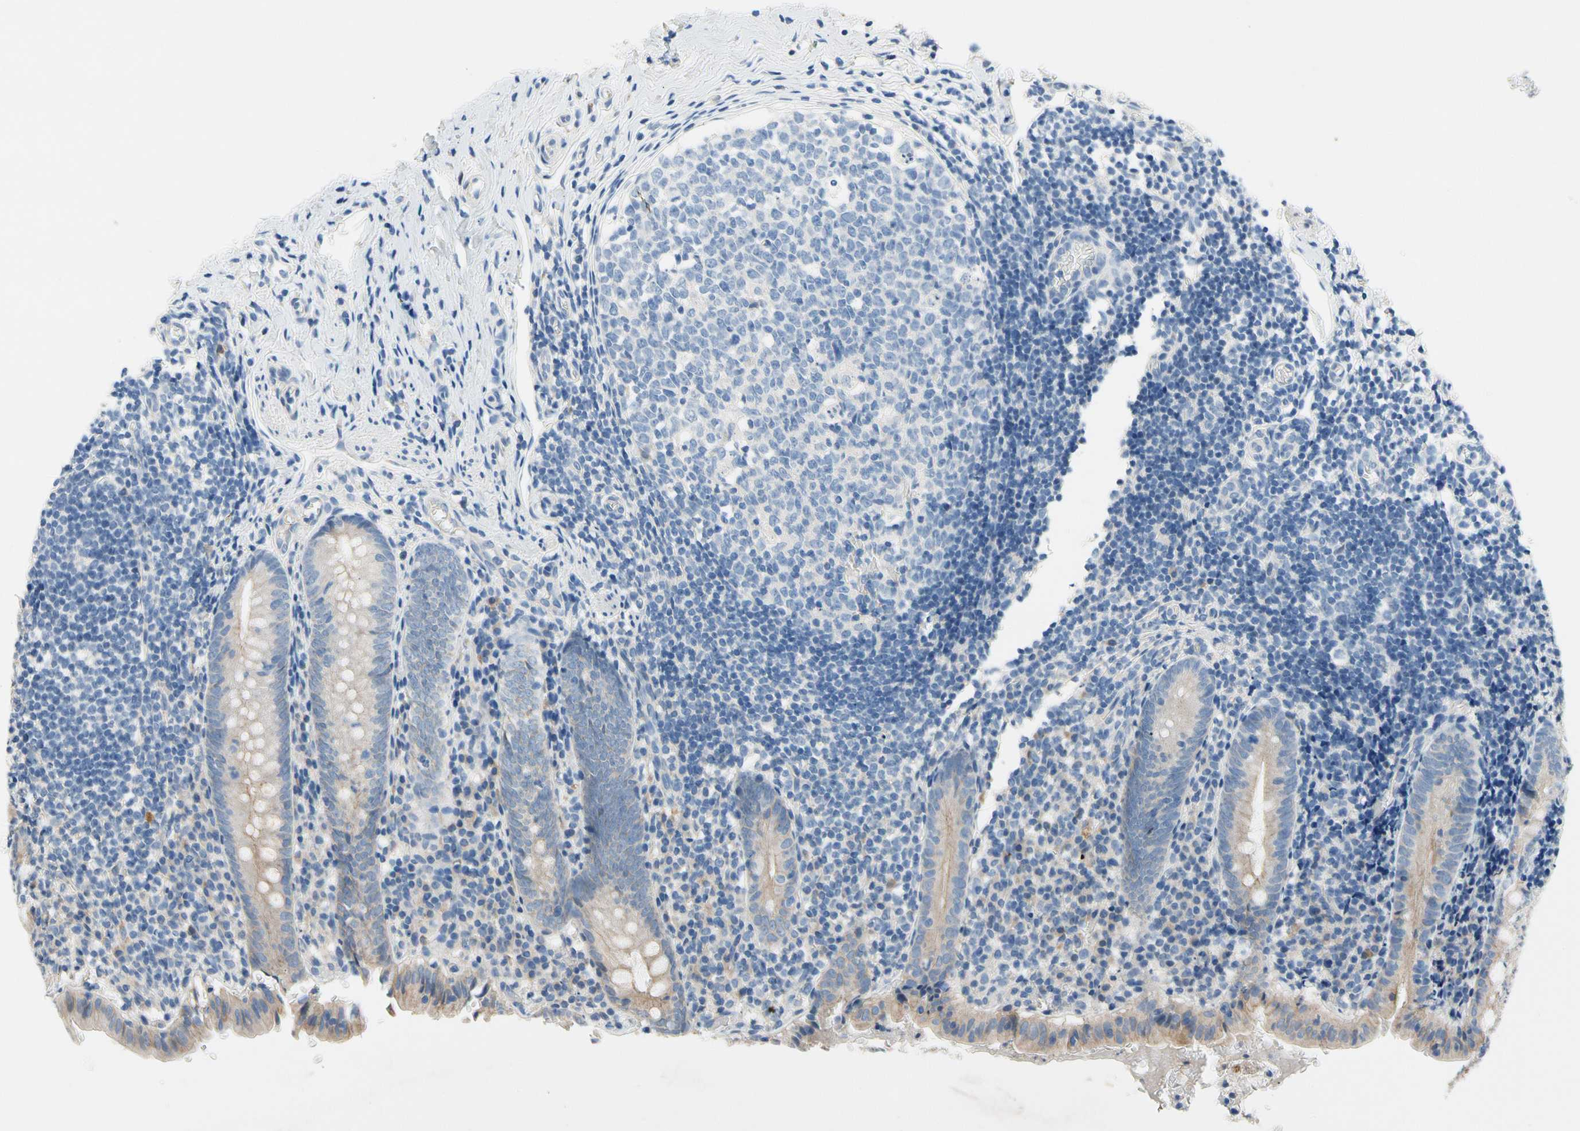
{"staining": {"intensity": "moderate", "quantity": ">75%", "location": "cytoplasmic/membranous"}, "tissue": "appendix", "cell_type": "Glandular cells", "image_type": "normal", "snomed": [{"axis": "morphology", "description": "Normal tissue, NOS"}, {"axis": "topography", "description": "Appendix"}], "caption": "Immunohistochemistry histopathology image of unremarkable human appendix stained for a protein (brown), which displays medium levels of moderate cytoplasmic/membranous positivity in about >75% of glandular cells.", "gene": "CA14", "patient": {"sex": "female", "age": 10}}